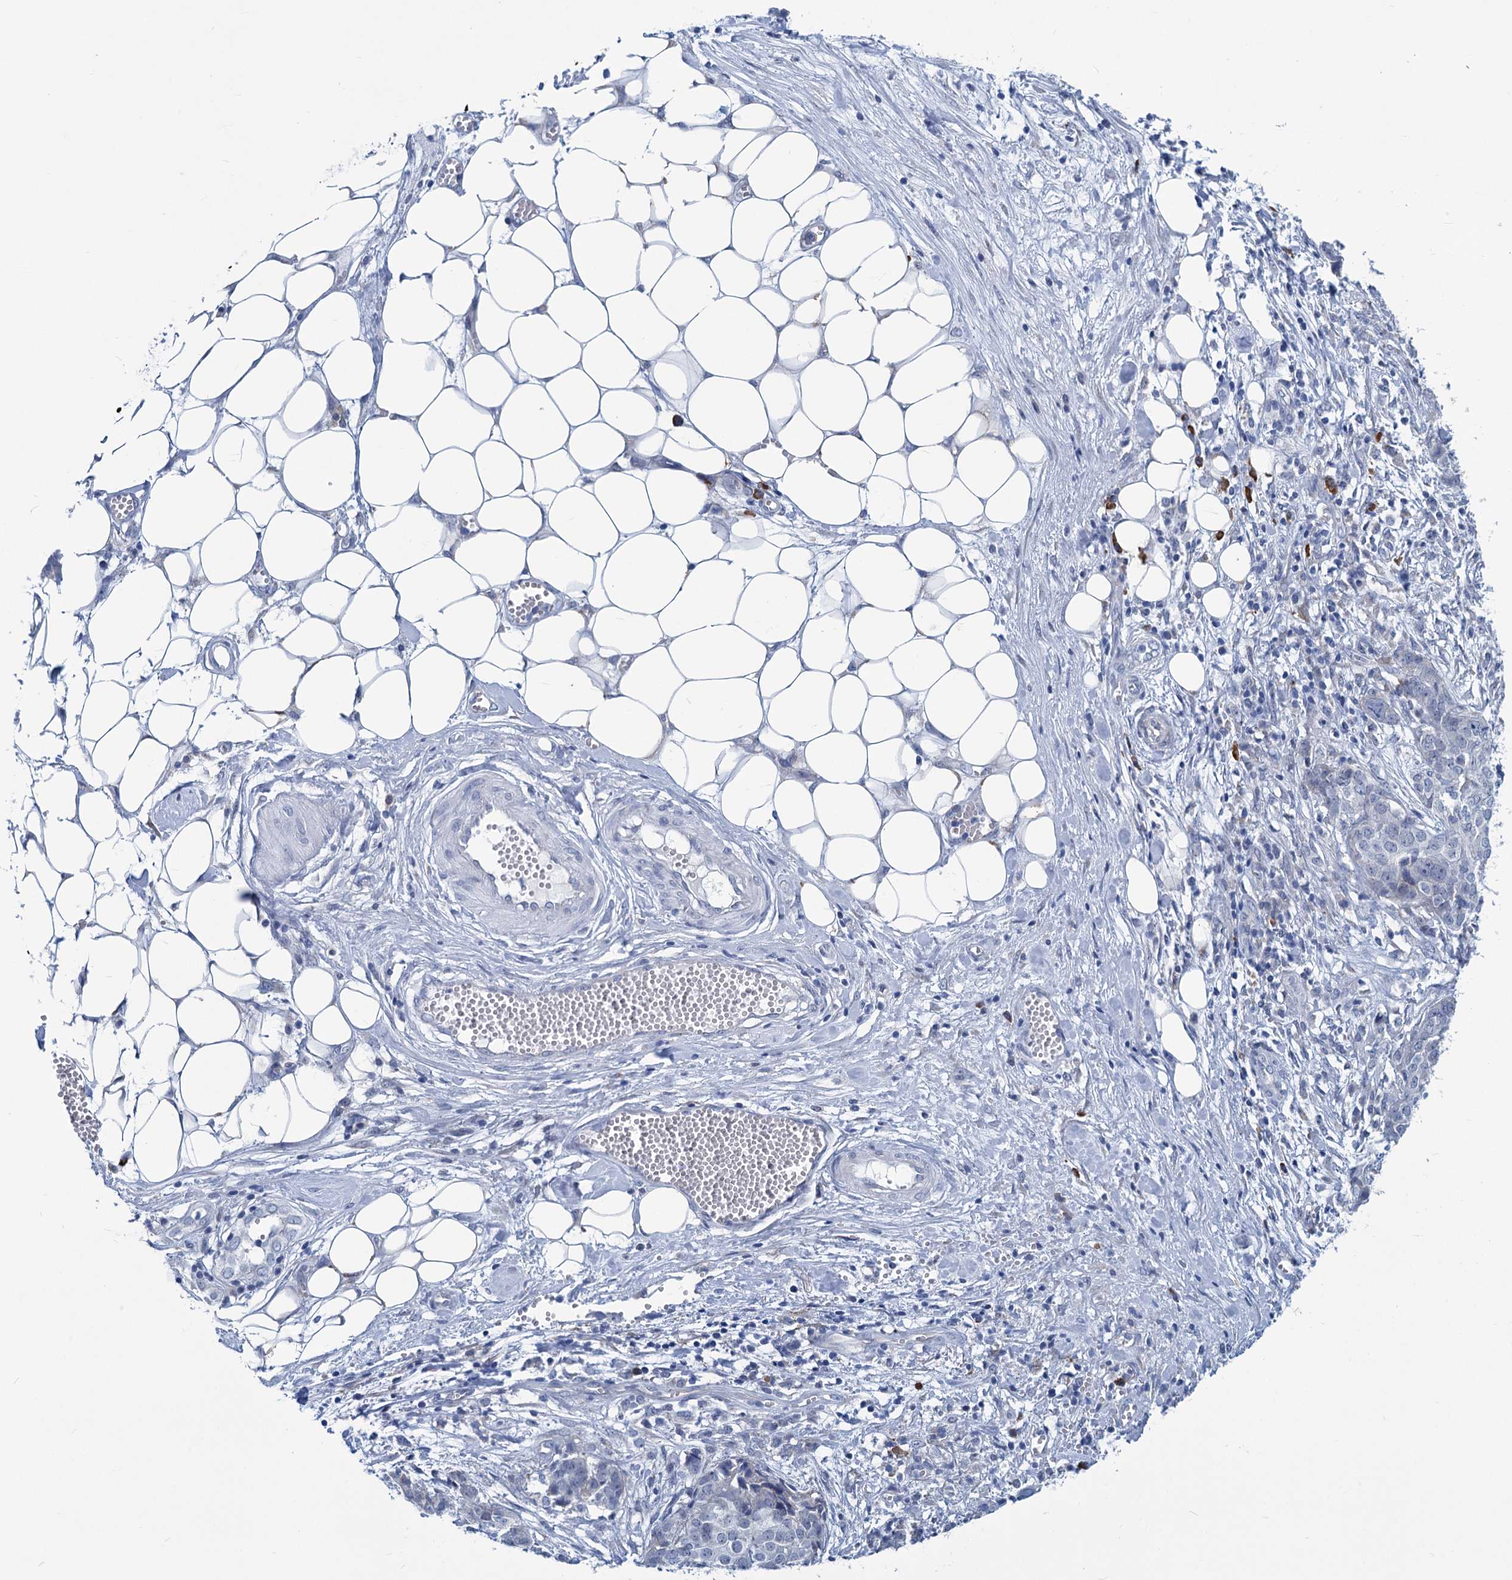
{"staining": {"intensity": "negative", "quantity": "none", "location": "none"}, "tissue": "ovarian cancer", "cell_type": "Tumor cells", "image_type": "cancer", "snomed": [{"axis": "morphology", "description": "Cystadenocarcinoma, serous, NOS"}, {"axis": "topography", "description": "Soft tissue"}, {"axis": "topography", "description": "Ovary"}], "caption": "Tumor cells show no significant protein positivity in ovarian cancer (serous cystadenocarcinoma).", "gene": "NEU3", "patient": {"sex": "female", "age": 57}}